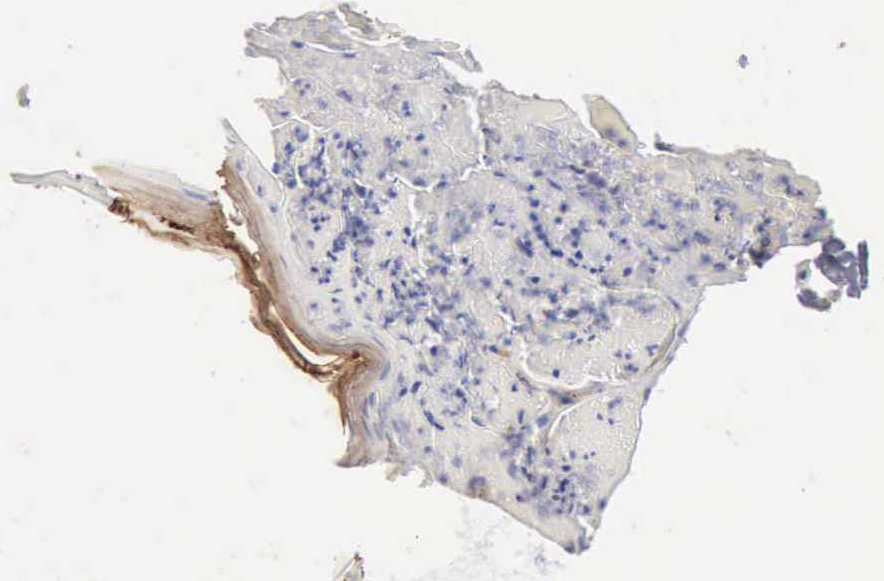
{"staining": {"intensity": "negative", "quantity": "none", "location": "none"}, "tissue": "melanoma", "cell_type": "Tumor cells", "image_type": "cancer", "snomed": [{"axis": "morphology", "description": "Malignant melanoma, NOS"}, {"axis": "topography", "description": "Skin"}], "caption": "Immunohistochemistry of human melanoma displays no staining in tumor cells.", "gene": "KRT10", "patient": {"sex": "male", "age": 67}}